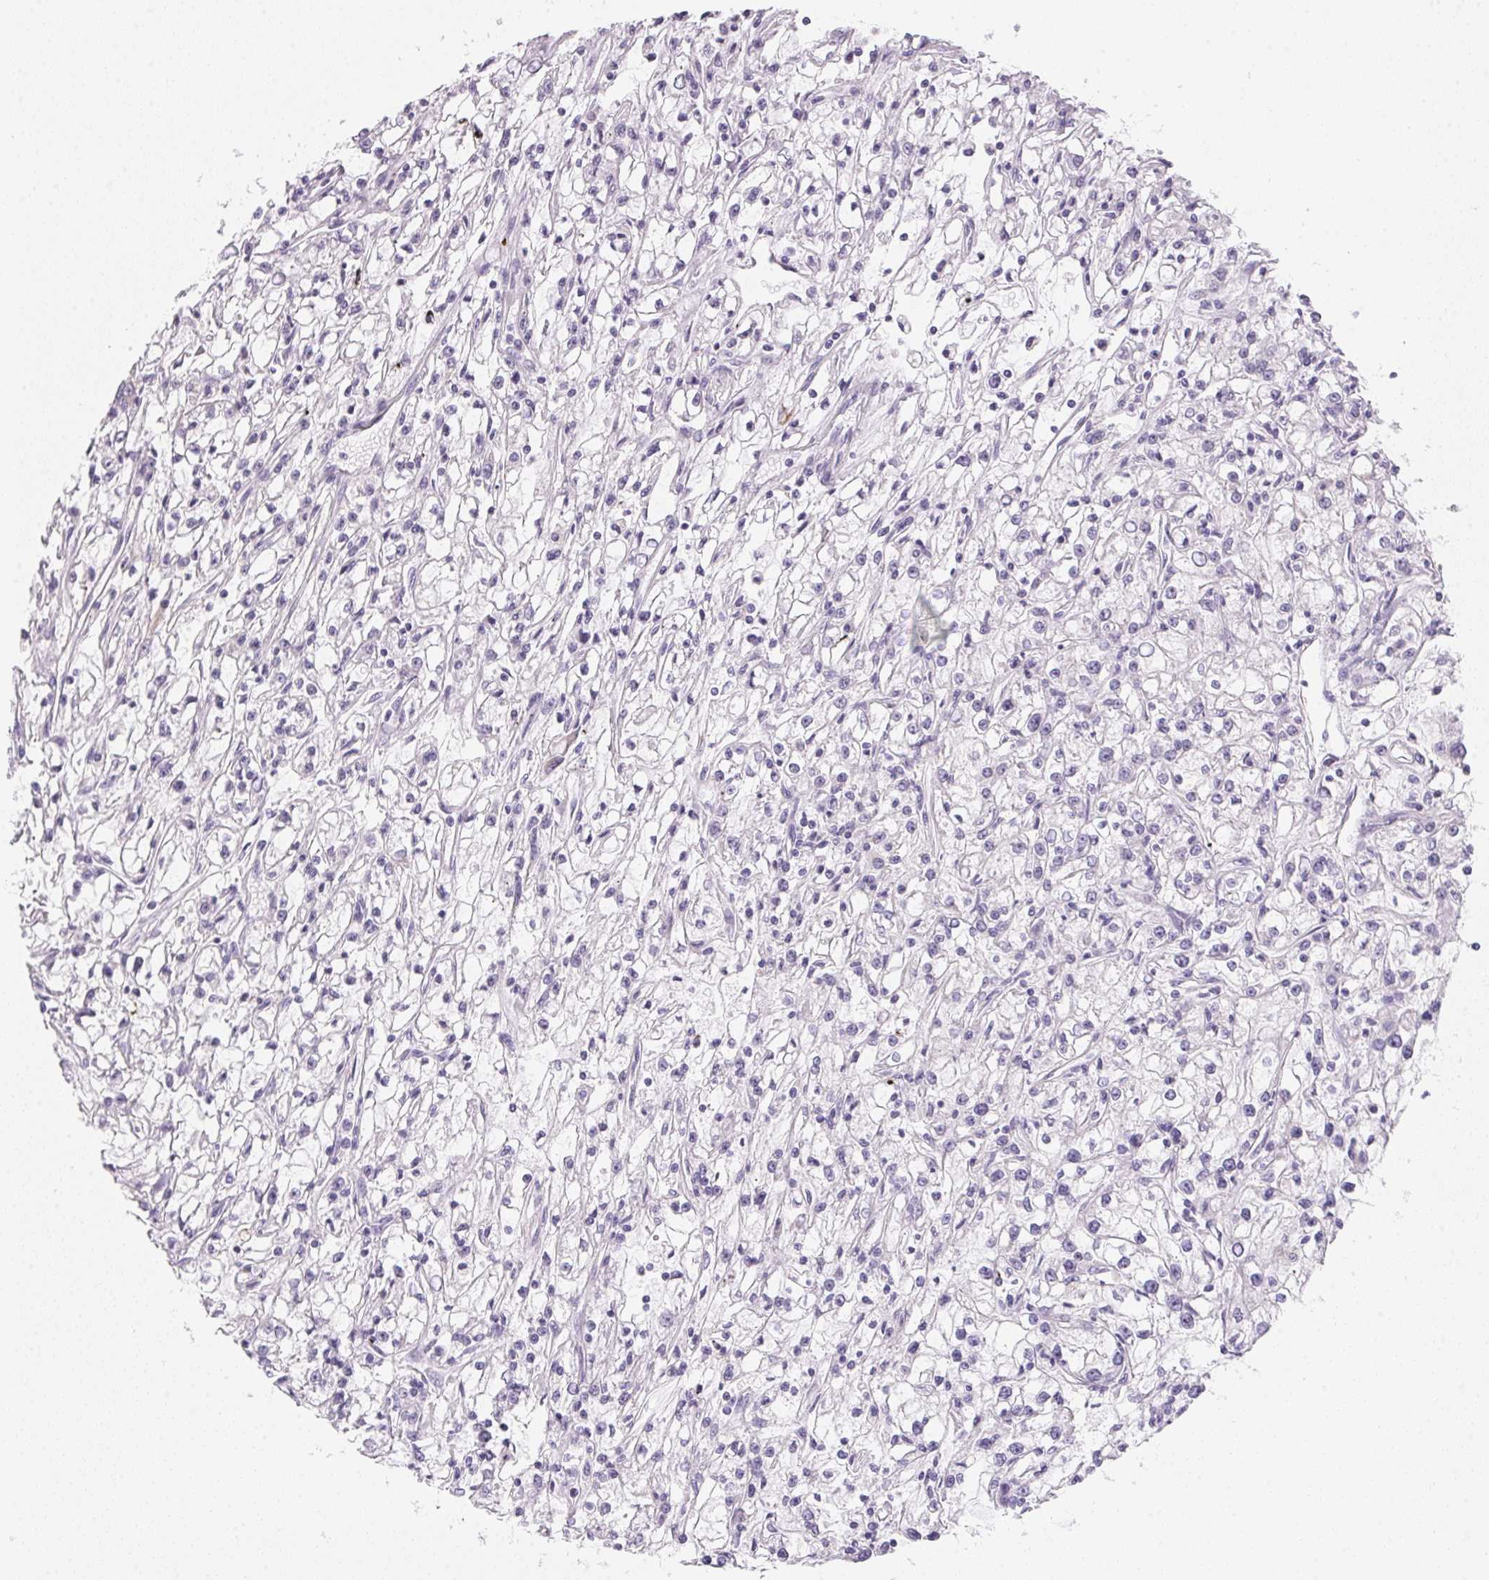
{"staining": {"intensity": "negative", "quantity": "none", "location": "none"}, "tissue": "renal cancer", "cell_type": "Tumor cells", "image_type": "cancer", "snomed": [{"axis": "morphology", "description": "Adenocarcinoma, NOS"}, {"axis": "topography", "description": "Kidney"}], "caption": "The photomicrograph shows no staining of tumor cells in renal cancer (adenocarcinoma). (Brightfield microscopy of DAB immunohistochemistry at high magnification).", "gene": "GIPC2", "patient": {"sex": "female", "age": 59}}